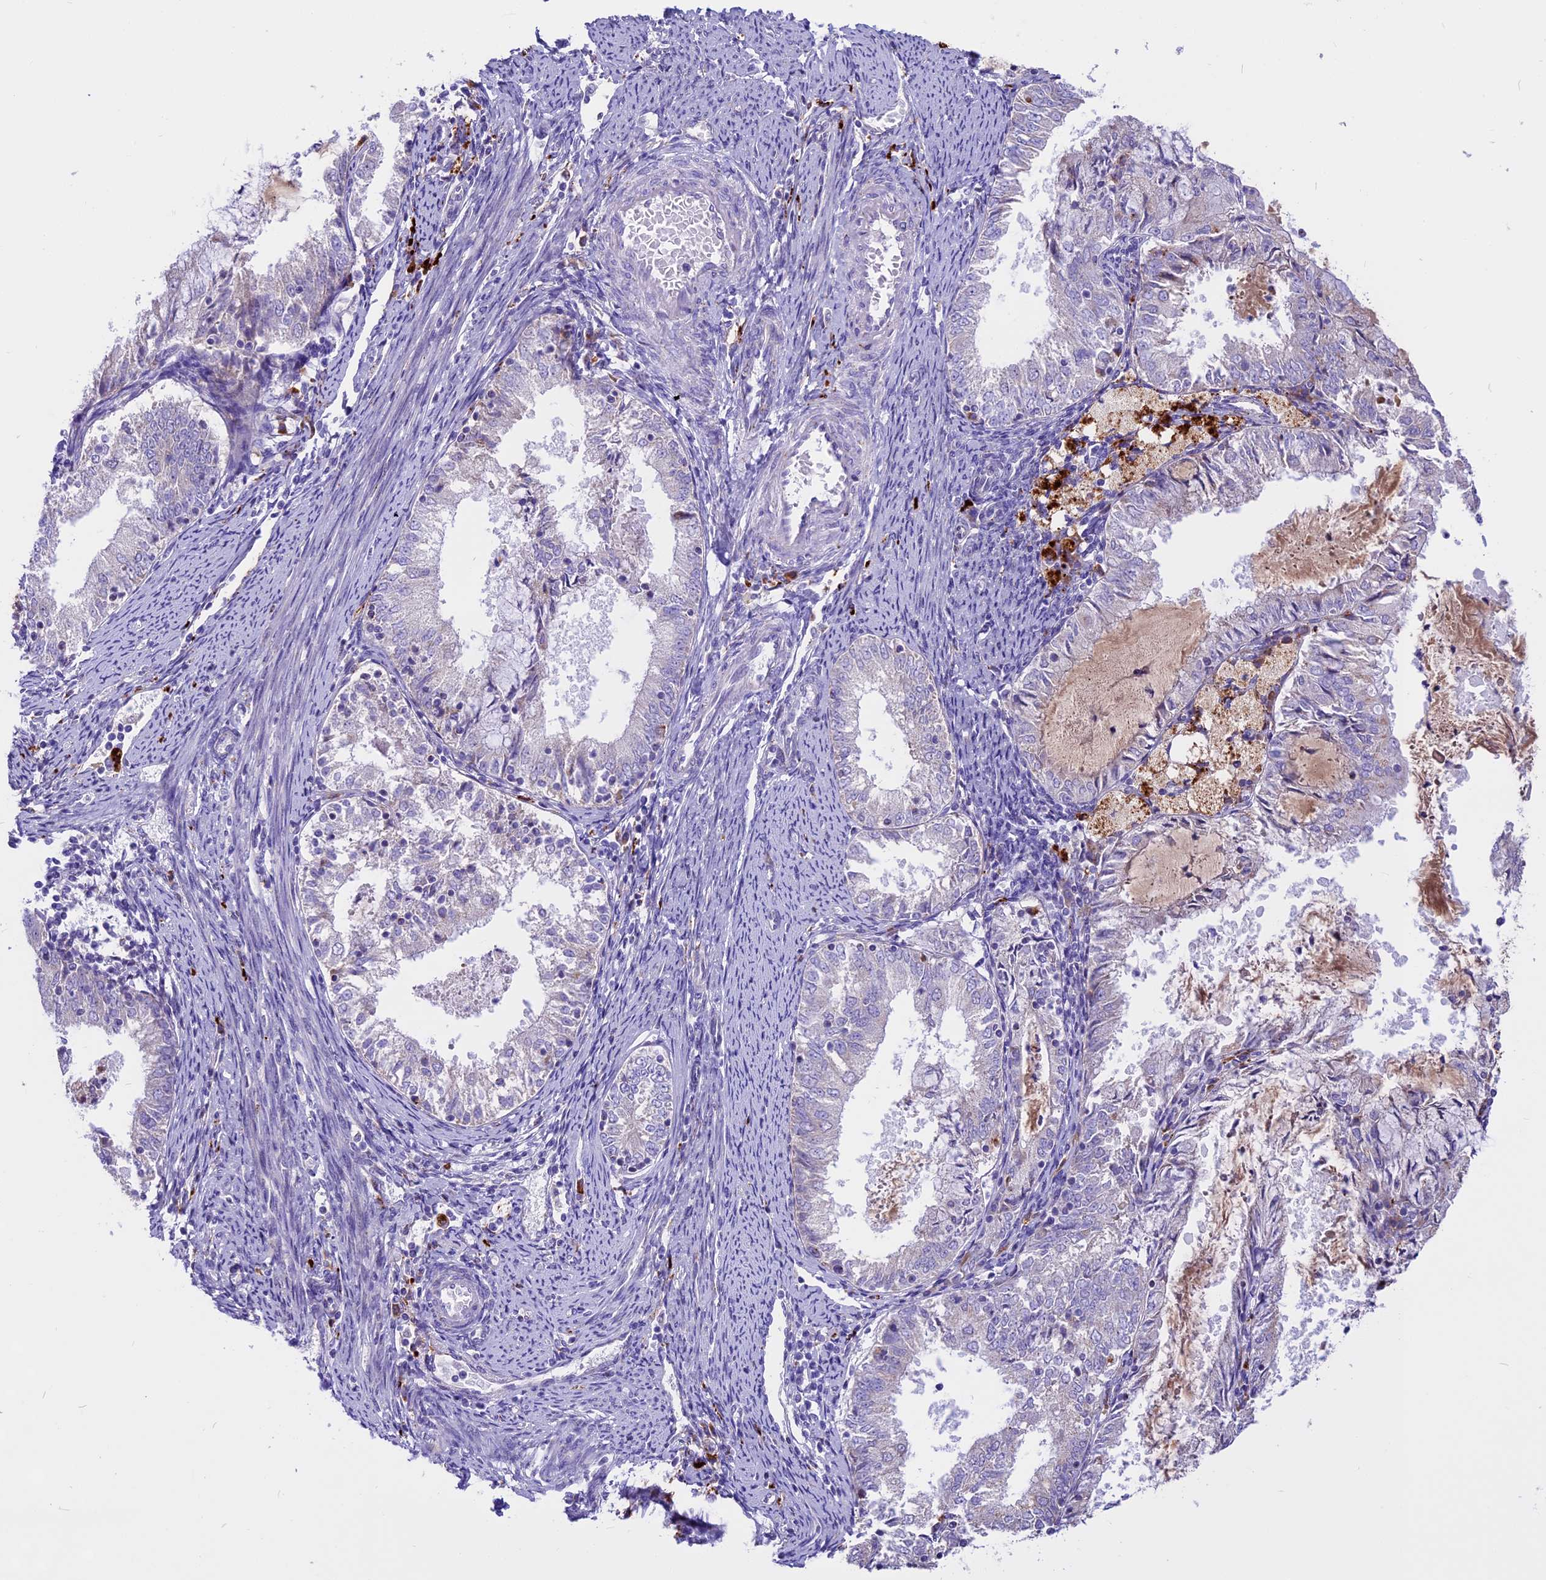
{"staining": {"intensity": "negative", "quantity": "none", "location": "none"}, "tissue": "endometrial cancer", "cell_type": "Tumor cells", "image_type": "cancer", "snomed": [{"axis": "morphology", "description": "Adenocarcinoma, NOS"}, {"axis": "topography", "description": "Endometrium"}], "caption": "The immunohistochemistry (IHC) photomicrograph has no significant staining in tumor cells of endometrial cancer tissue.", "gene": "THRSP", "patient": {"sex": "female", "age": 57}}